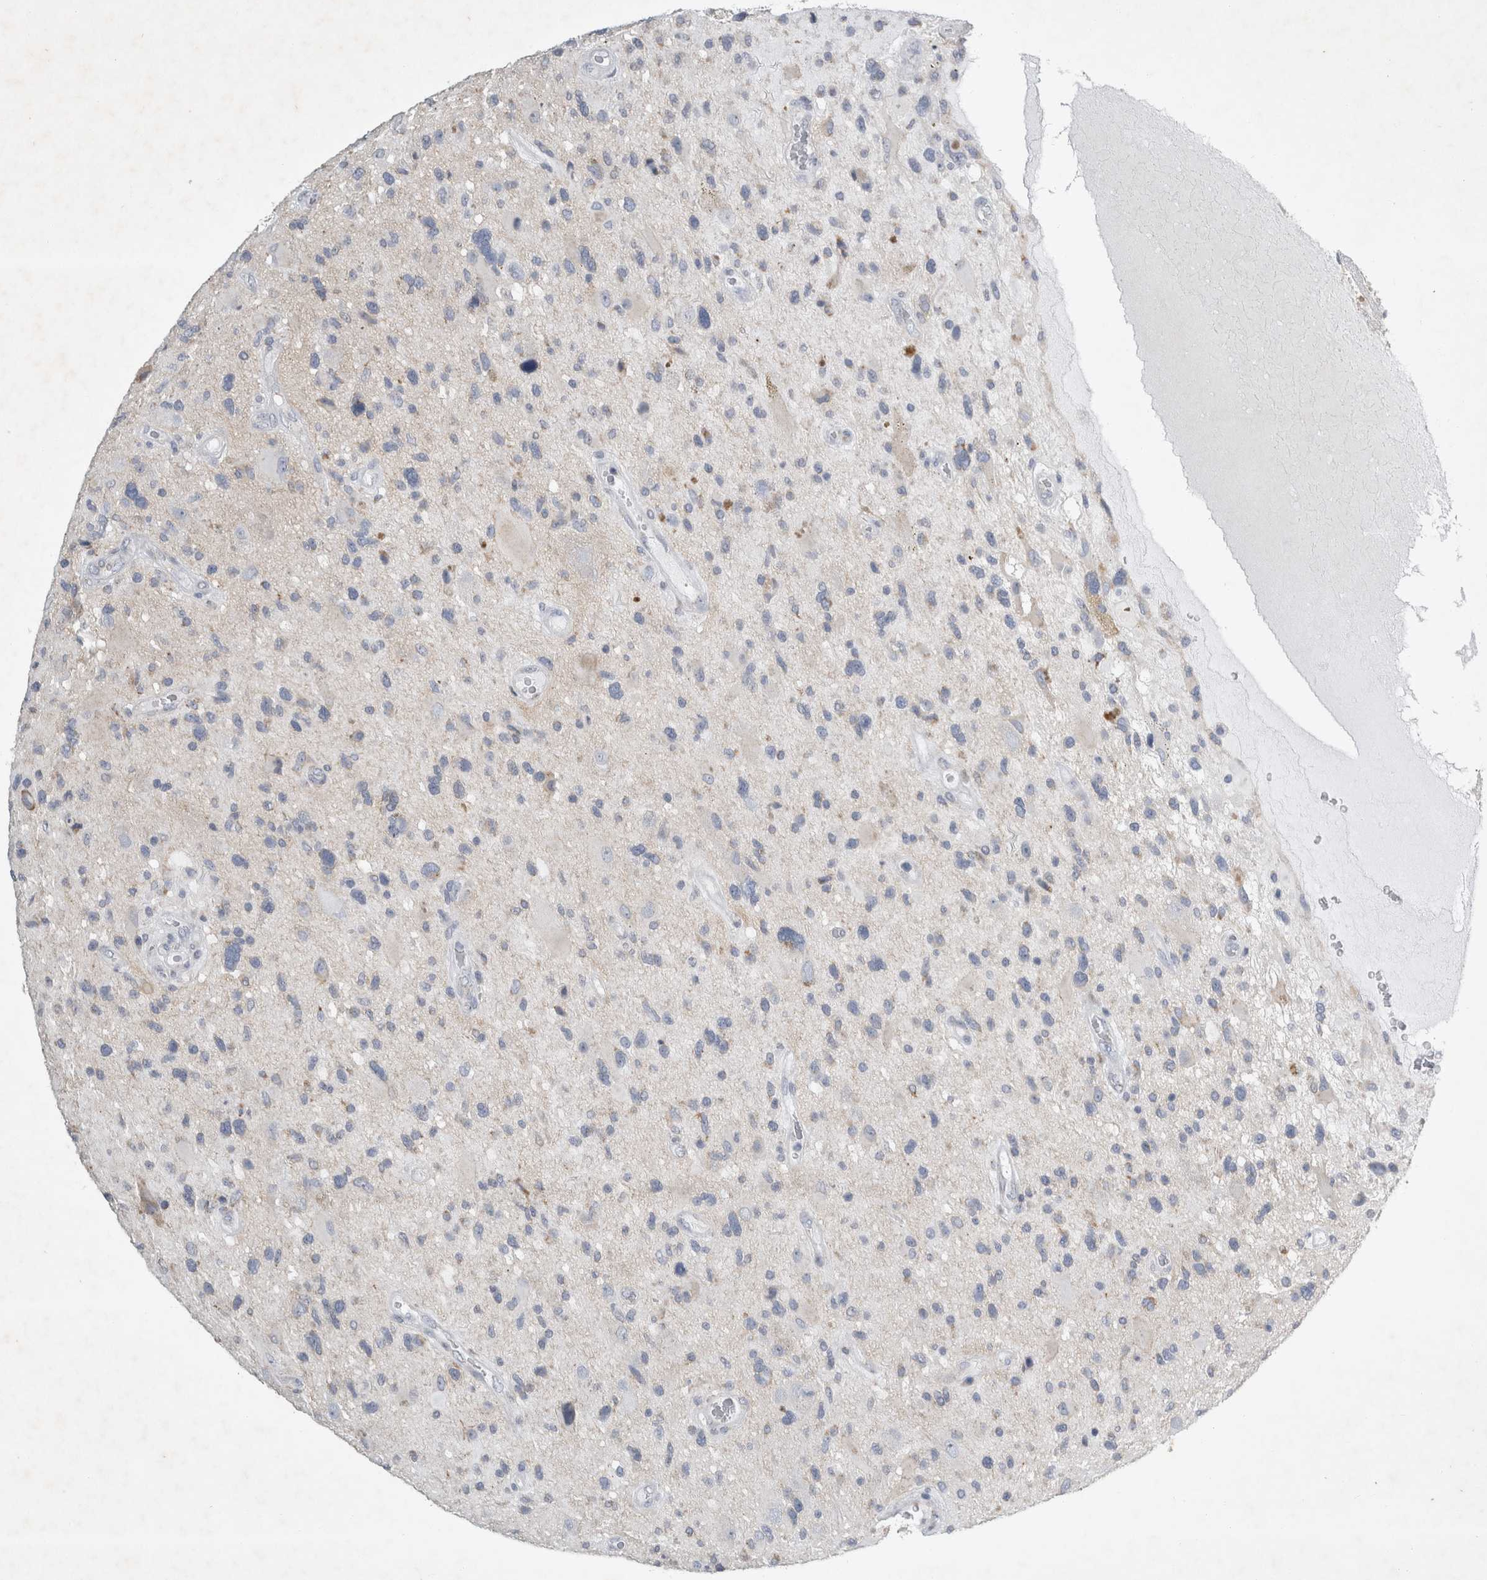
{"staining": {"intensity": "negative", "quantity": "none", "location": "none"}, "tissue": "glioma", "cell_type": "Tumor cells", "image_type": "cancer", "snomed": [{"axis": "morphology", "description": "Glioma, malignant, High grade"}, {"axis": "topography", "description": "Brain"}], "caption": "The immunohistochemistry image has no significant staining in tumor cells of glioma tissue.", "gene": "FXYD7", "patient": {"sex": "male", "age": 33}}